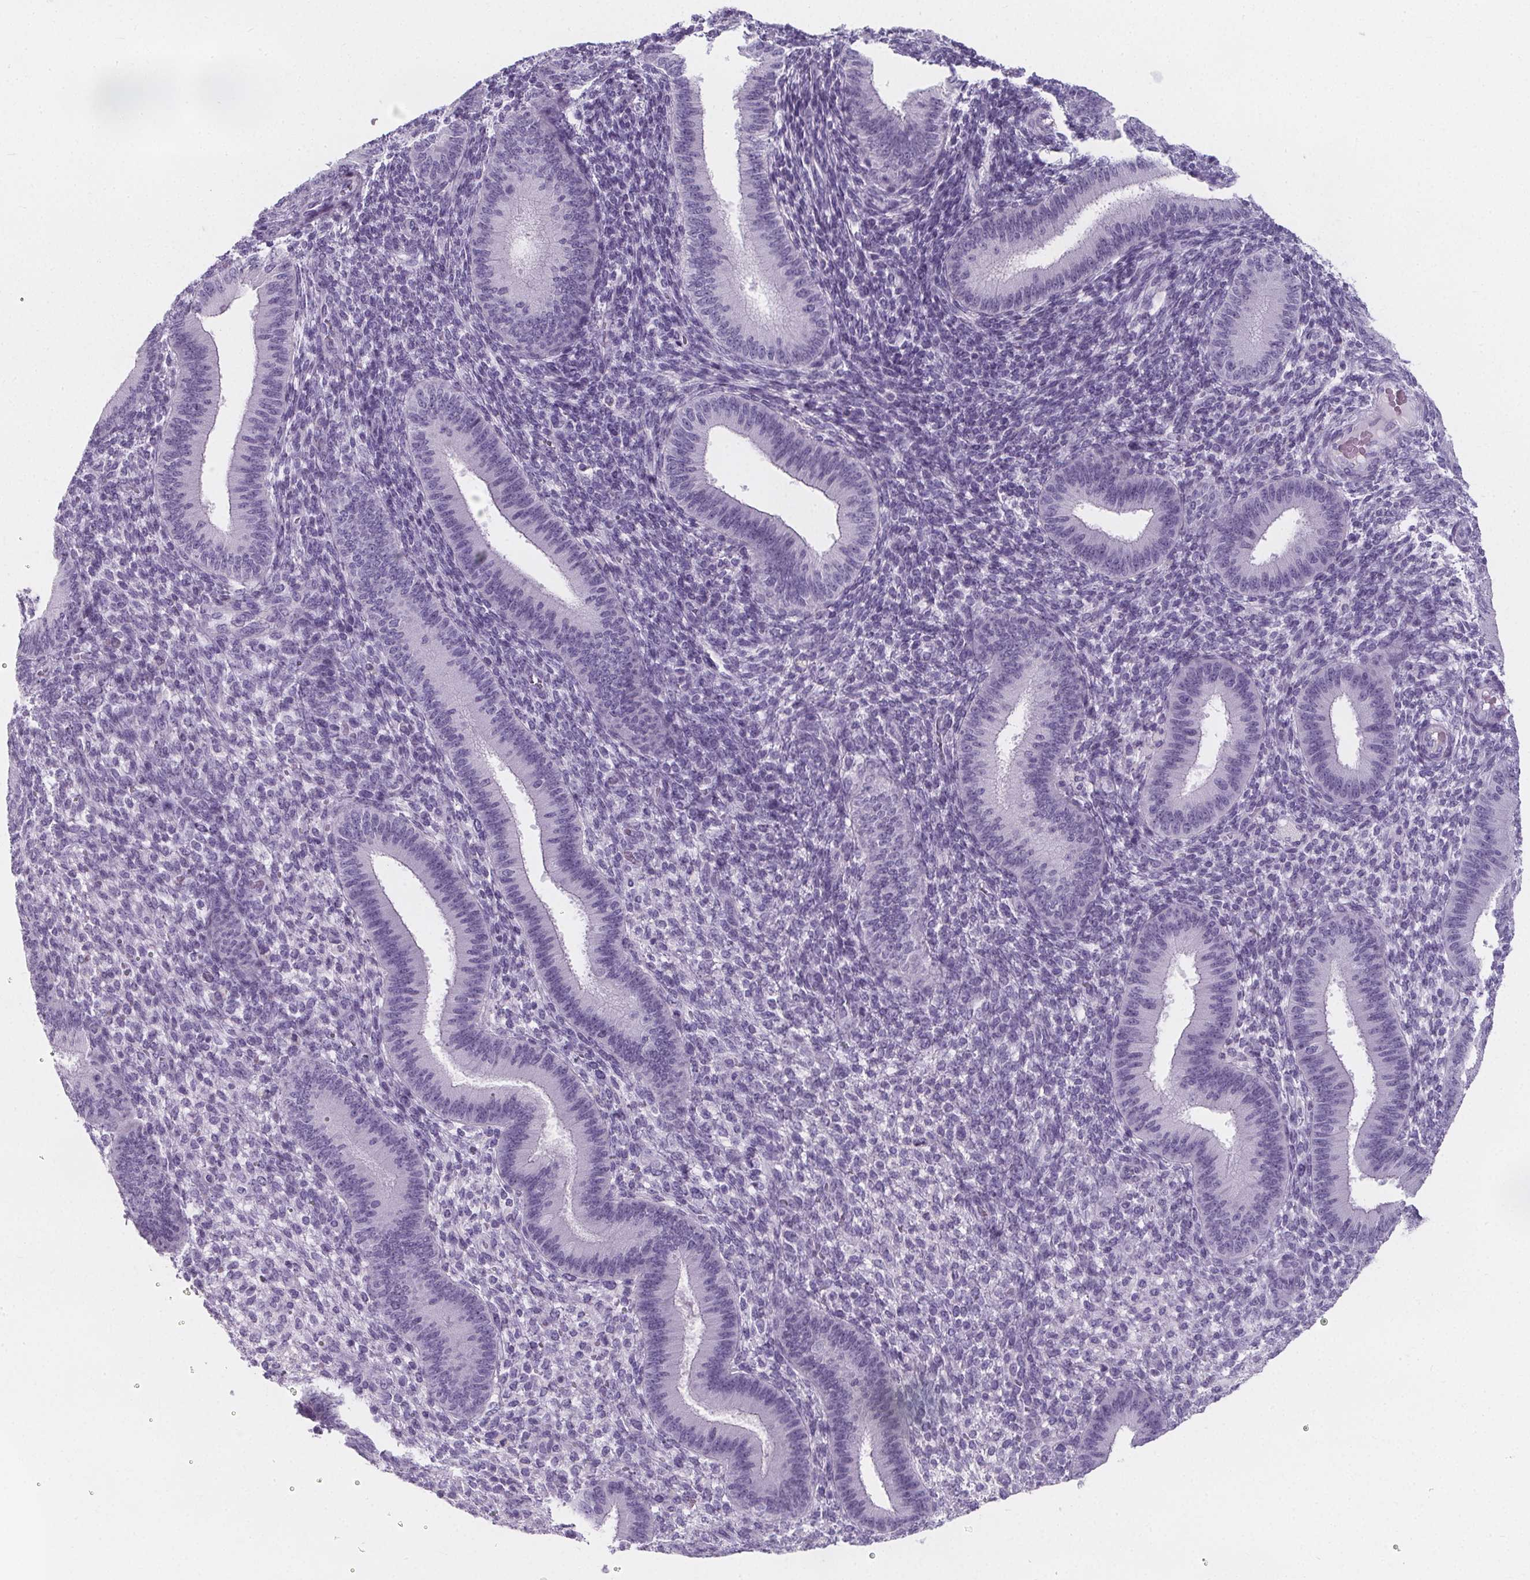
{"staining": {"intensity": "negative", "quantity": "none", "location": "none"}, "tissue": "endometrium", "cell_type": "Cells in endometrial stroma", "image_type": "normal", "snomed": [{"axis": "morphology", "description": "Normal tissue, NOS"}, {"axis": "topography", "description": "Endometrium"}], "caption": "High magnification brightfield microscopy of normal endometrium stained with DAB (3,3'-diaminobenzidine) (brown) and counterstained with hematoxylin (blue): cells in endometrial stroma show no significant positivity. The staining was performed using DAB to visualize the protein expression in brown, while the nuclei were stained in blue with hematoxylin (Magnification: 20x).", "gene": "ADRB1", "patient": {"sex": "female", "age": 39}}